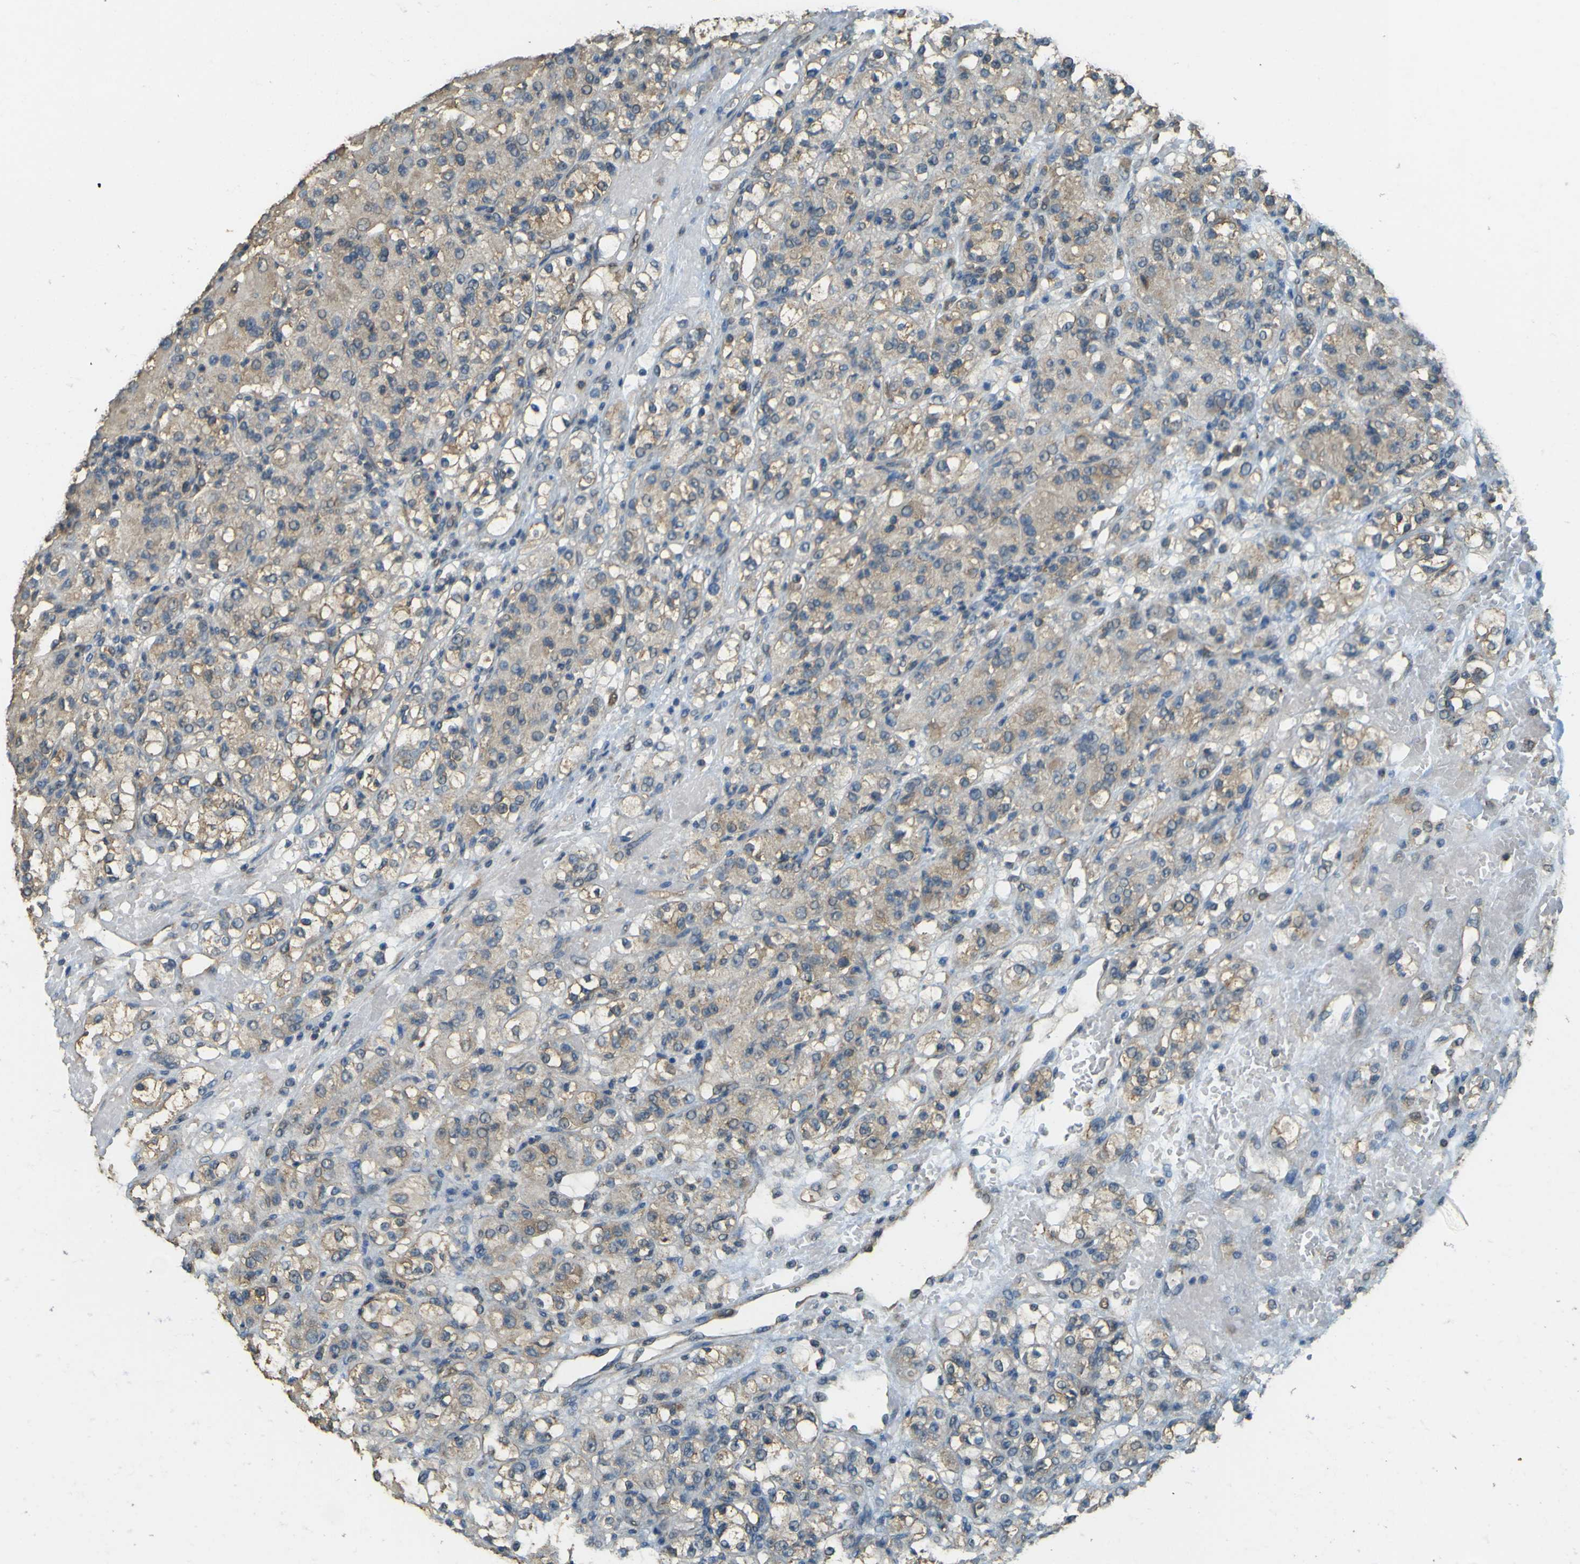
{"staining": {"intensity": "weak", "quantity": ">75%", "location": "cytoplasmic/membranous"}, "tissue": "renal cancer", "cell_type": "Tumor cells", "image_type": "cancer", "snomed": [{"axis": "morphology", "description": "Normal tissue, NOS"}, {"axis": "morphology", "description": "Adenocarcinoma, NOS"}, {"axis": "topography", "description": "Kidney"}], "caption": "This is a histology image of immunohistochemistry (IHC) staining of renal cancer, which shows weak expression in the cytoplasmic/membranous of tumor cells.", "gene": "GOLGA1", "patient": {"sex": "male", "age": 61}}